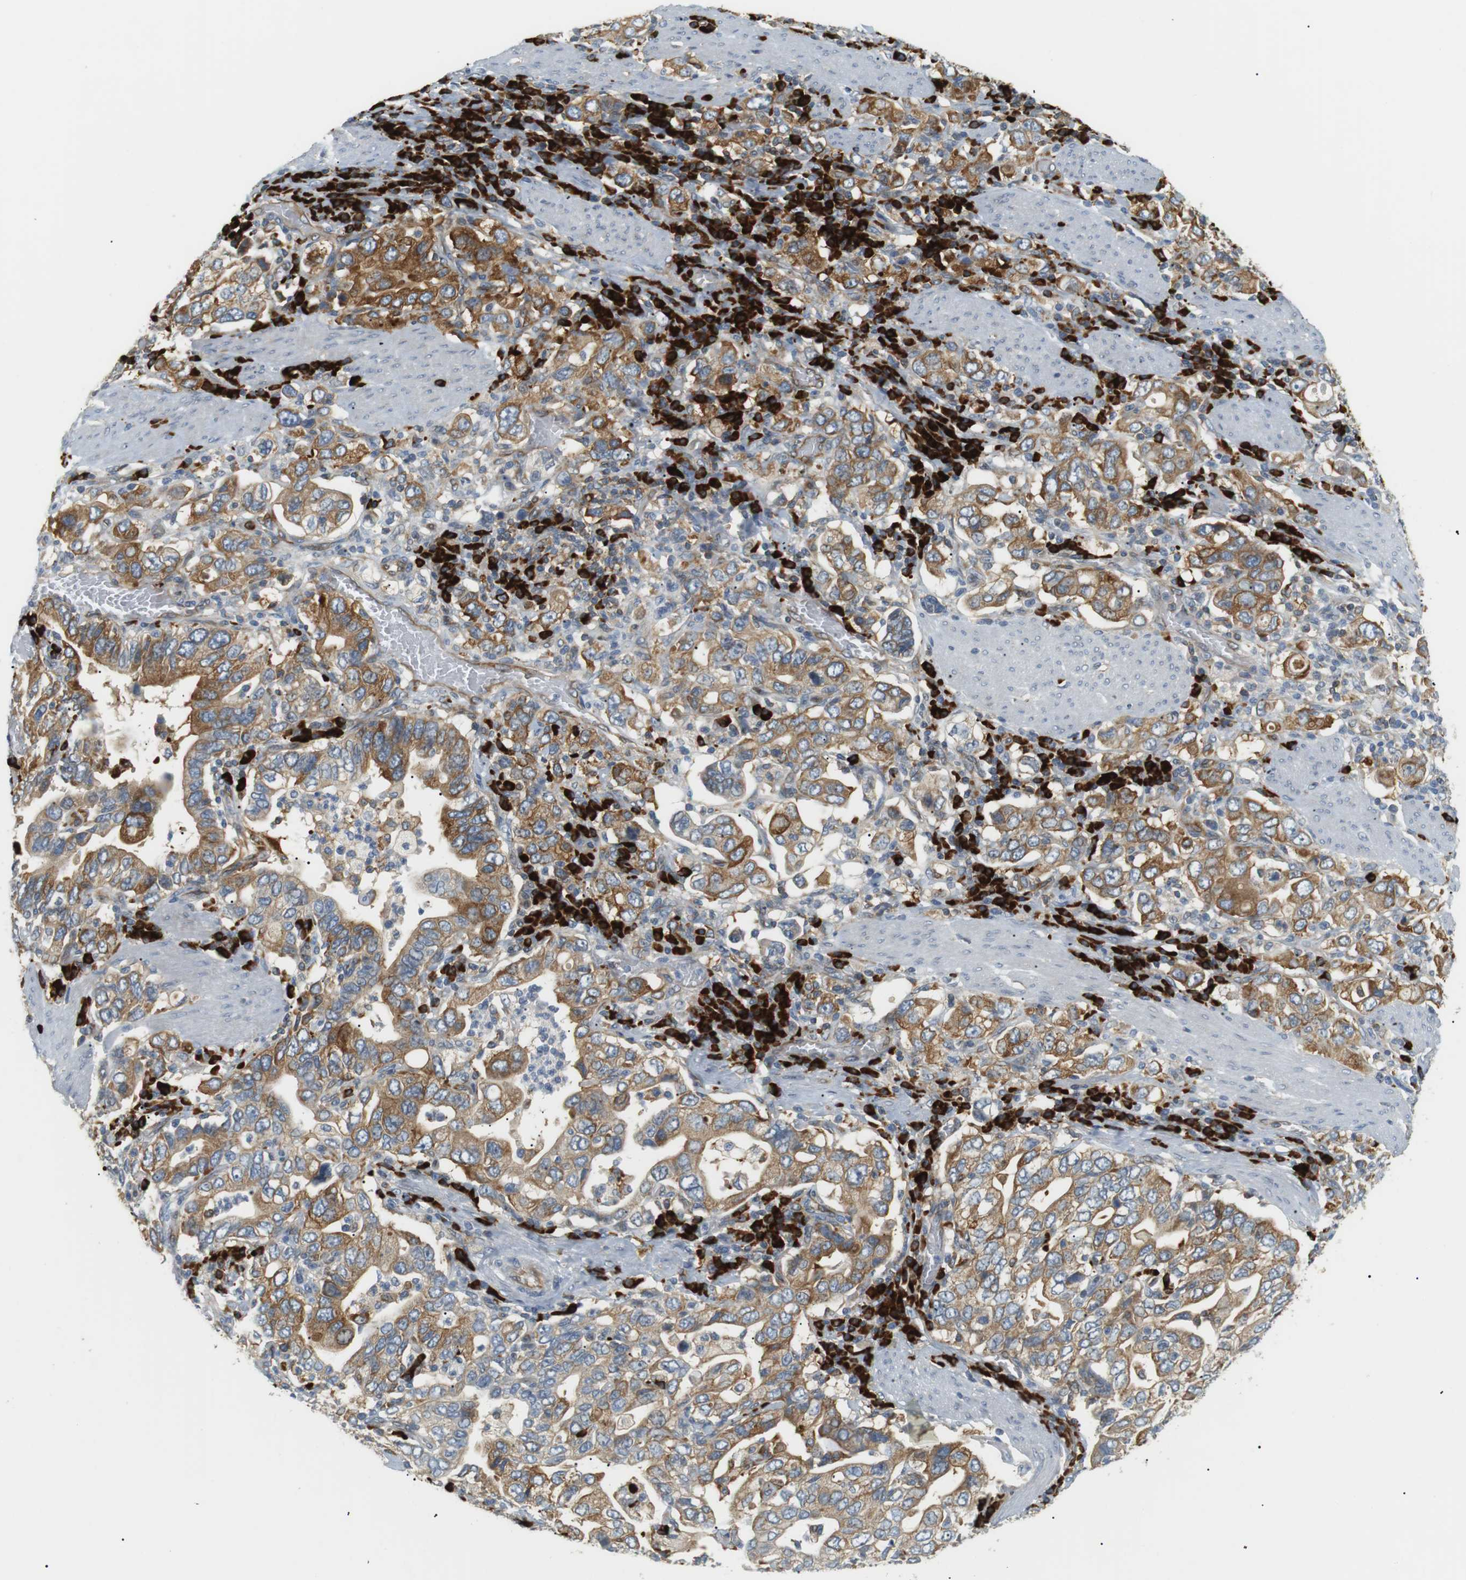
{"staining": {"intensity": "moderate", "quantity": ">75%", "location": "cytoplasmic/membranous"}, "tissue": "stomach cancer", "cell_type": "Tumor cells", "image_type": "cancer", "snomed": [{"axis": "morphology", "description": "Adenocarcinoma, NOS"}, {"axis": "topography", "description": "Stomach, upper"}], "caption": "Stomach adenocarcinoma stained with a brown dye reveals moderate cytoplasmic/membranous positive expression in about >75% of tumor cells.", "gene": "TMEM200A", "patient": {"sex": "male", "age": 62}}